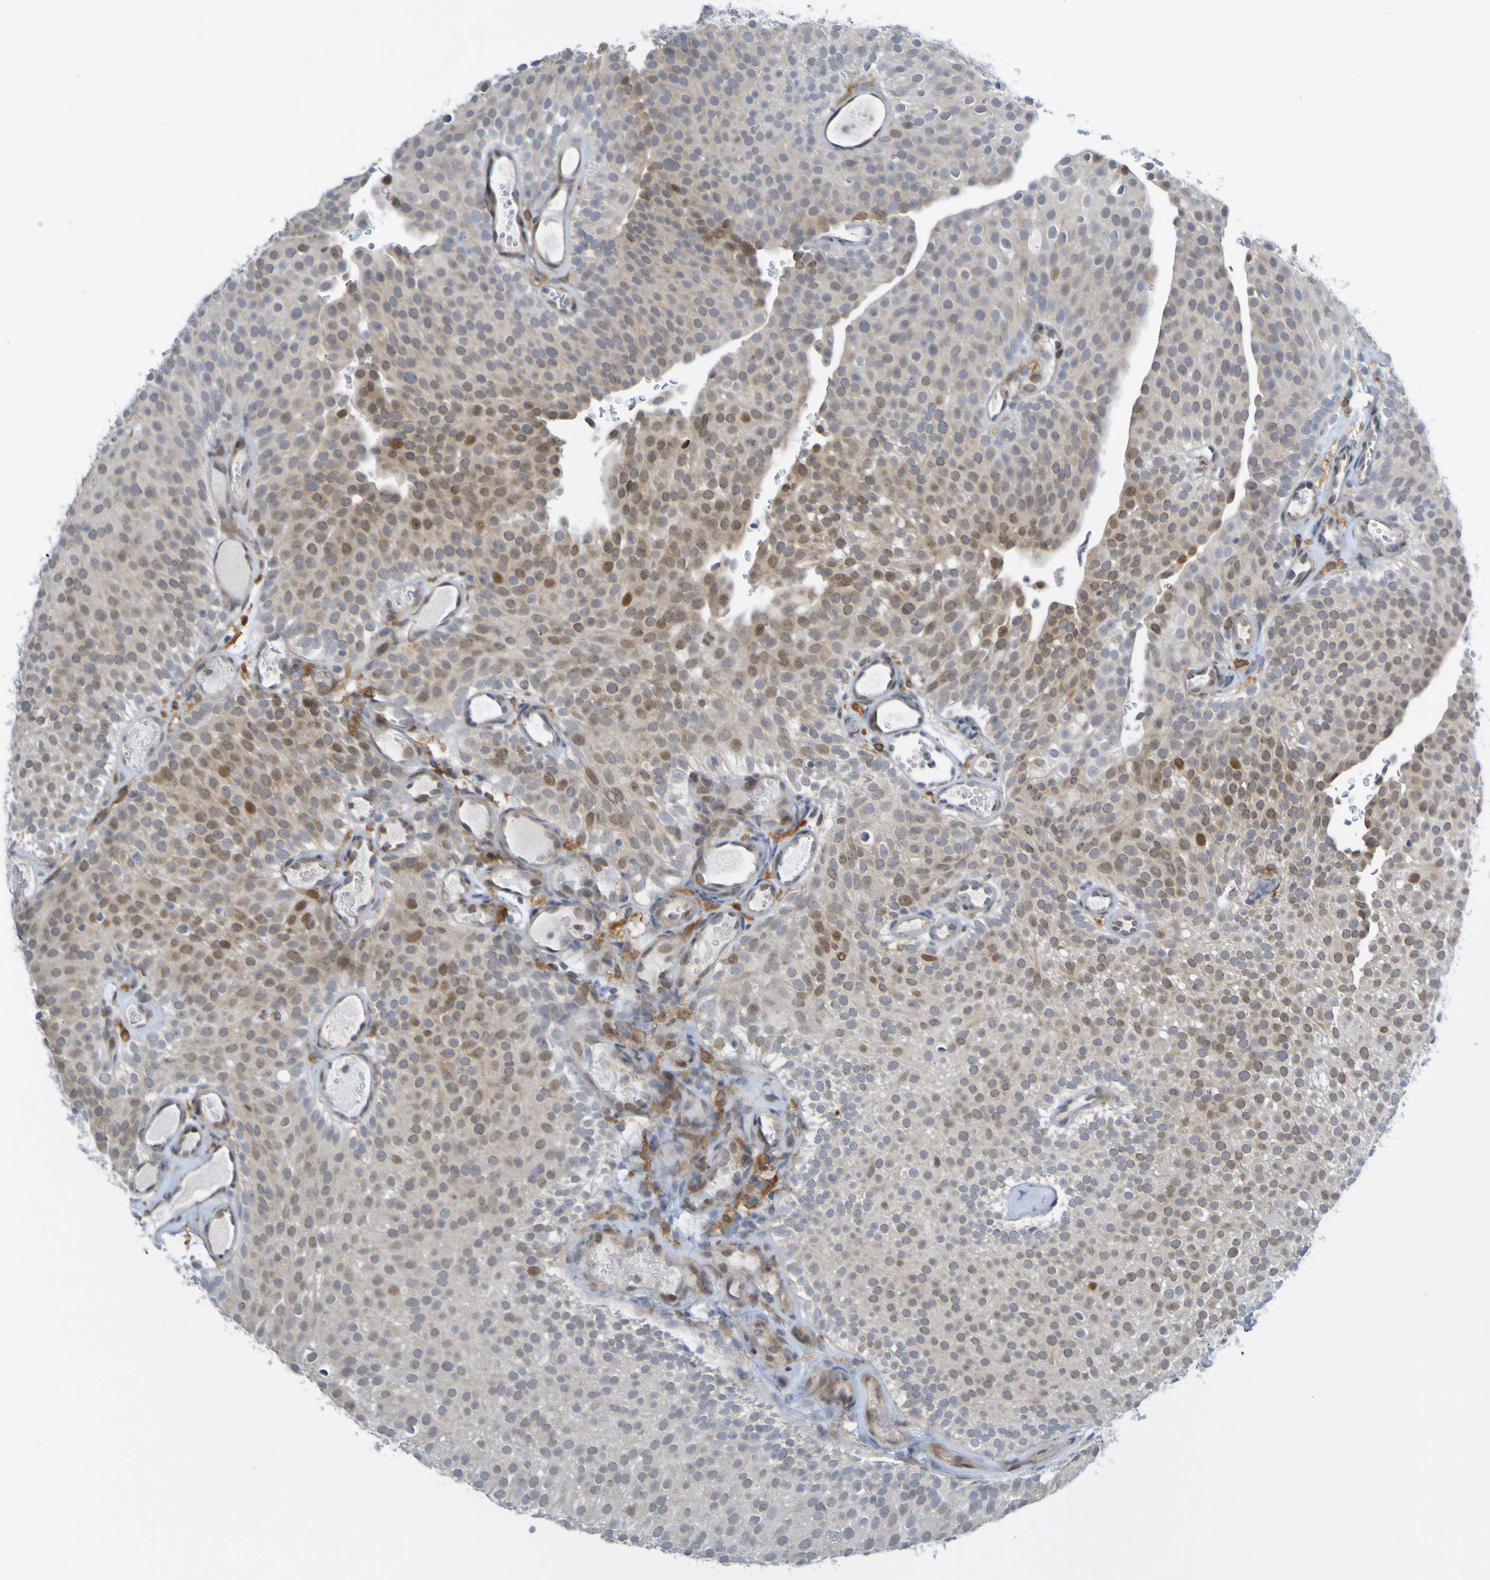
{"staining": {"intensity": "weak", "quantity": "25%-75%", "location": "cytoplasmic/membranous"}, "tissue": "urothelial cancer", "cell_type": "Tumor cells", "image_type": "cancer", "snomed": [{"axis": "morphology", "description": "Urothelial carcinoma, Low grade"}, {"axis": "topography", "description": "Urinary bladder"}], "caption": "The image displays staining of urothelial cancer, revealing weak cytoplasmic/membranous protein expression (brown color) within tumor cells. (DAB IHC with brightfield microscopy, high magnification).", "gene": "LILRB5", "patient": {"sex": "male", "age": 78}}